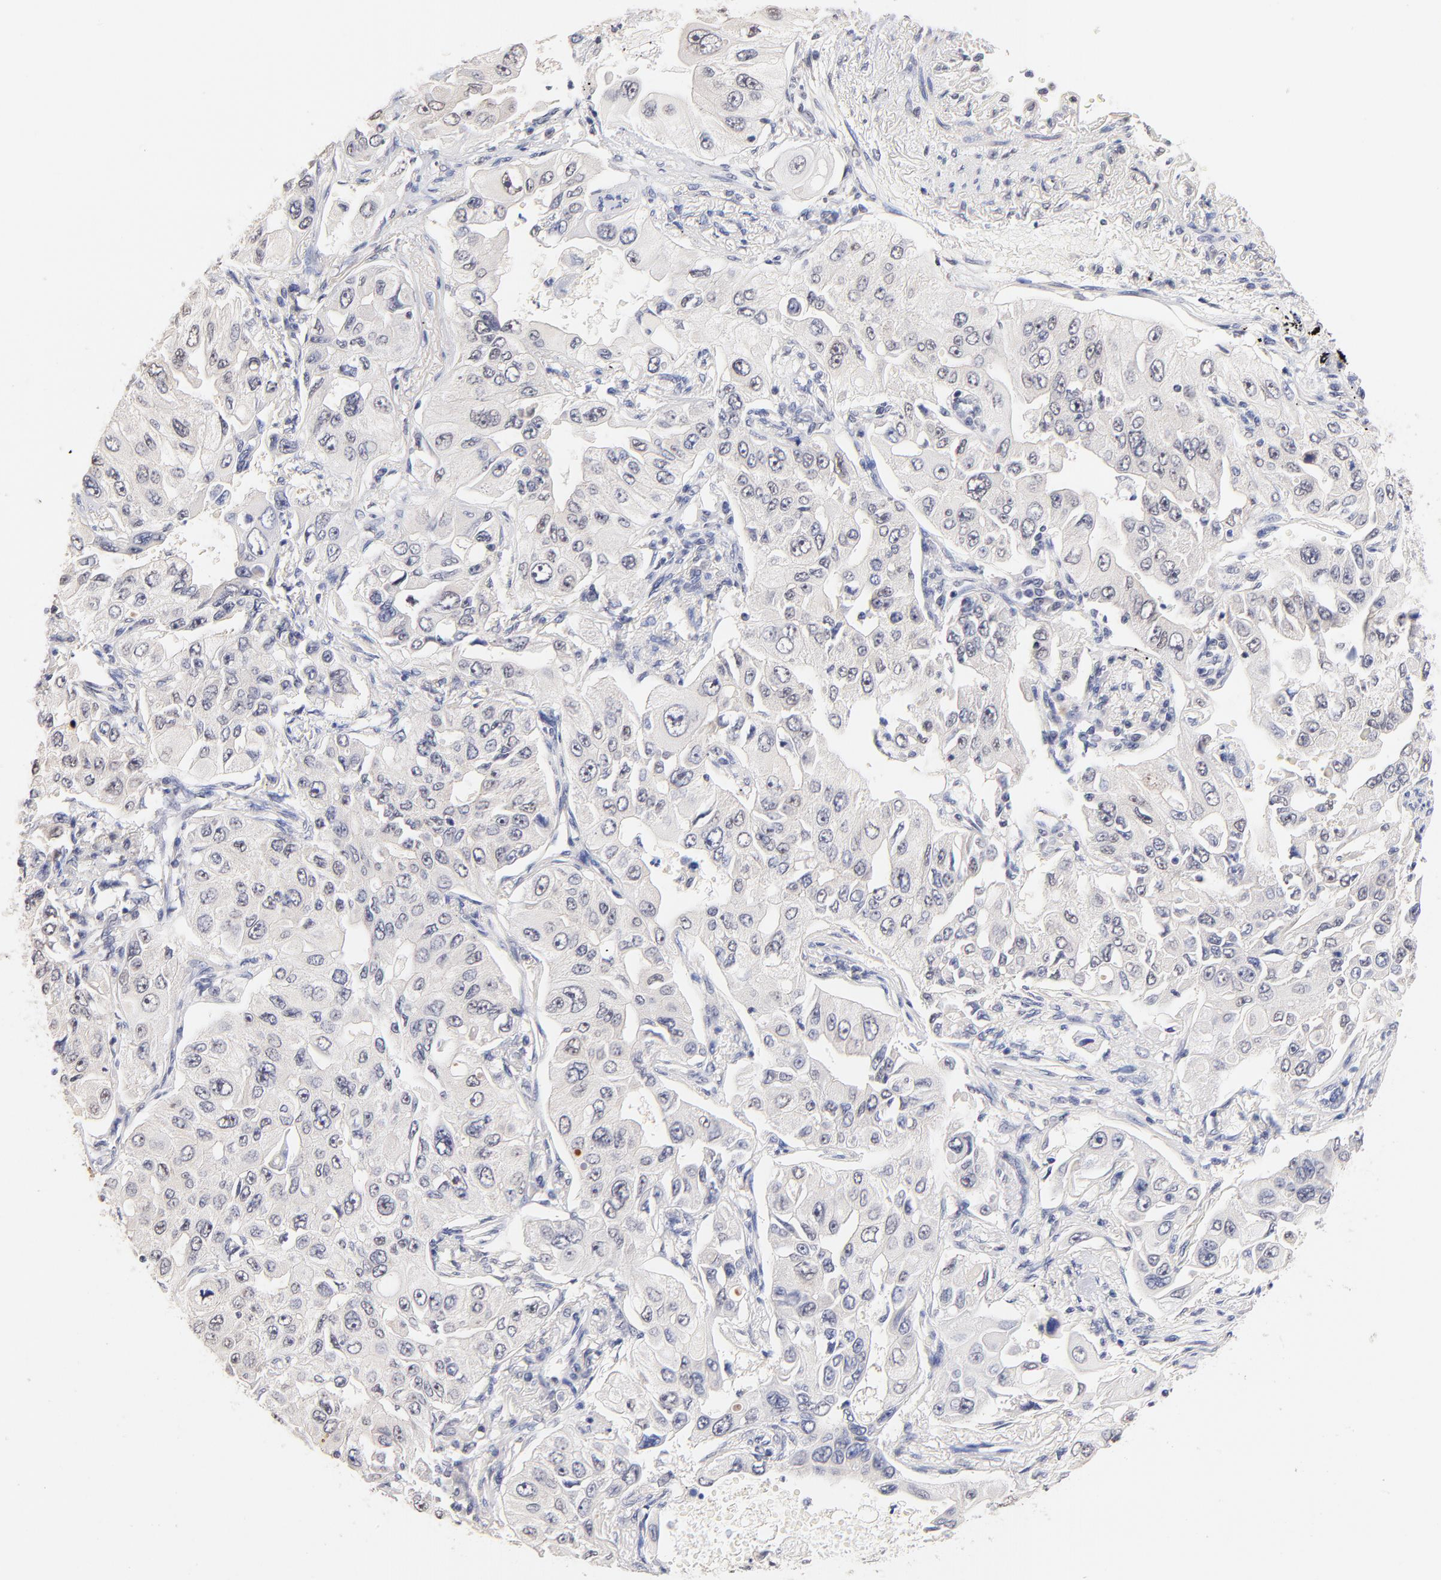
{"staining": {"intensity": "negative", "quantity": "none", "location": "none"}, "tissue": "lung cancer", "cell_type": "Tumor cells", "image_type": "cancer", "snomed": [{"axis": "morphology", "description": "Adenocarcinoma, NOS"}, {"axis": "topography", "description": "Lung"}], "caption": "DAB (3,3'-diaminobenzidine) immunohistochemical staining of lung cancer (adenocarcinoma) shows no significant staining in tumor cells.", "gene": "RIBC2", "patient": {"sex": "male", "age": 84}}